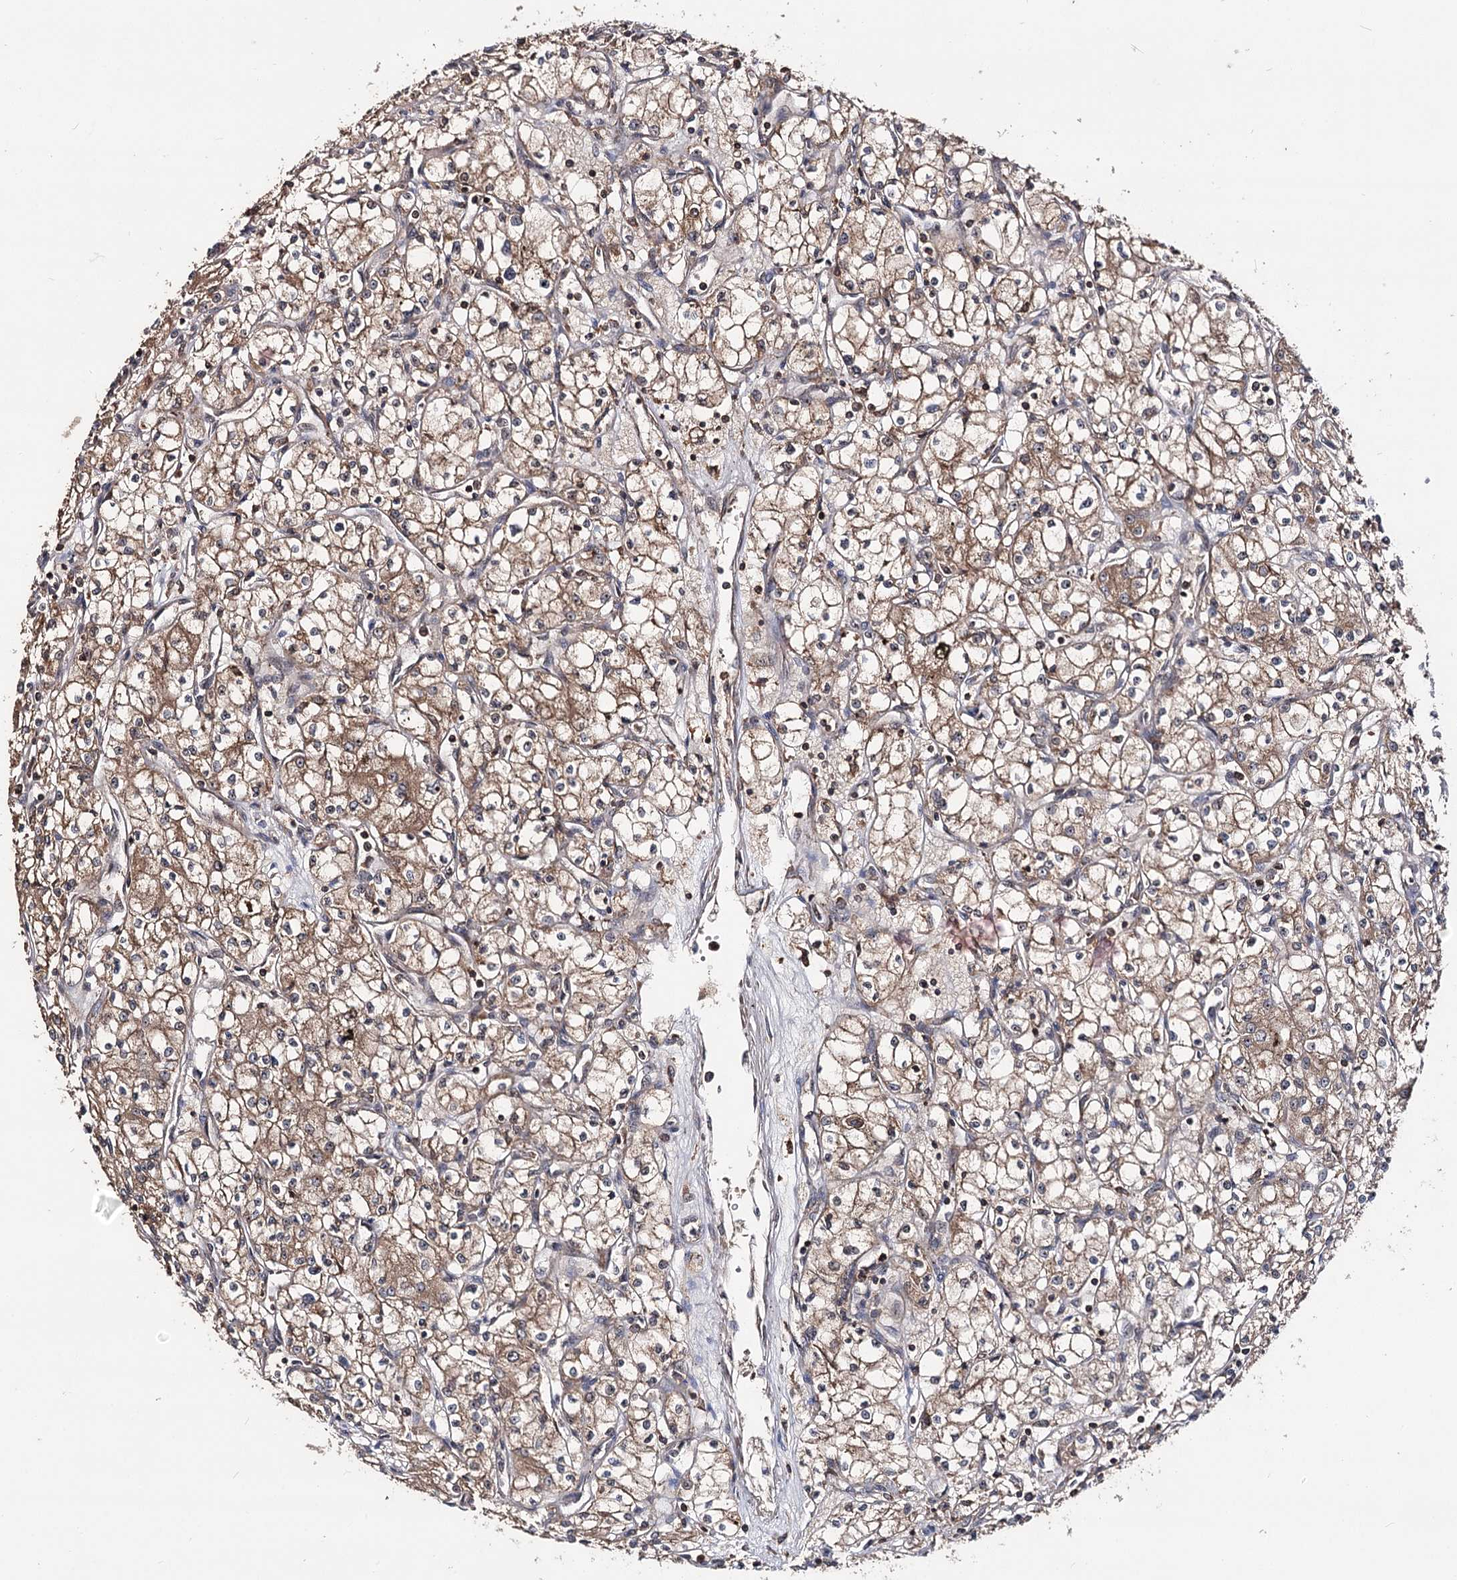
{"staining": {"intensity": "moderate", "quantity": ">75%", "location": "cytoplasmic/membranous"}, "tissue": "renal cancer", "cell_type": "Tumor cells", "image_type": "cancer", "snomed": [{"axis": "morphology", "description": "Adenocarcinoma, NOS"}, {"axis": "topography", "description": "Kidney"}], "caption": "Renal adenocarcinoma tissue reveals moderate cytoplasmic/membranous expression in about >75% of tumor cells, visualized by immunohistochemistry.", "gene": "FAM53B", "patient": {"sex": "male", "age": 59}}